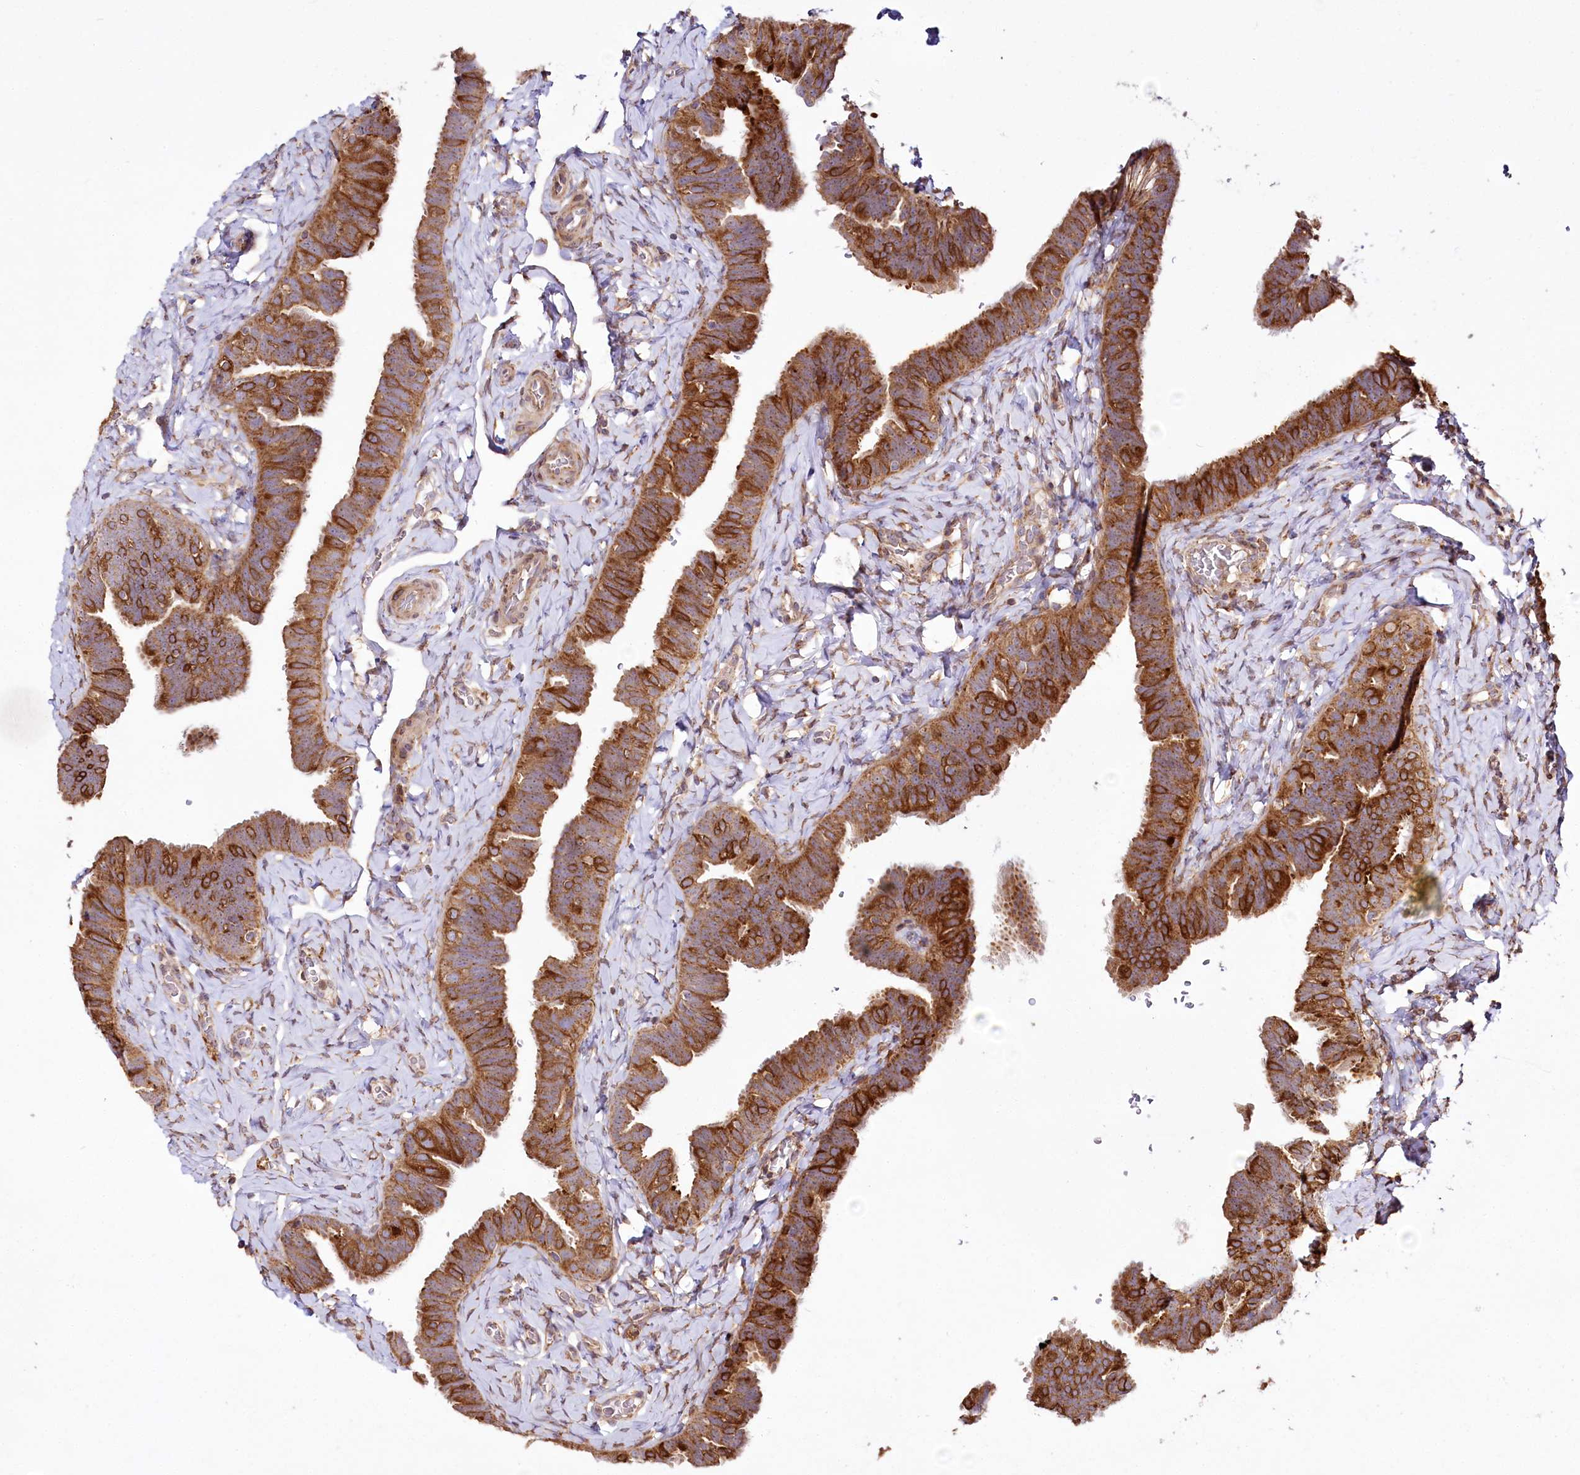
{"staining": {"intensity": "strong", "quantity": ">75%", "location": "cytoplasmic/membranous"}, "tissue": "fallopian tube", "cell_type": "Glandular cells", "image_type": "normal", "snomed": [{"axis": "morphology", "description": "Normal tissue, NOS"}, {"axis": "topography", "description": "Fallopian tube"}], "caption": "Unremarkable fallopian tube was stained to show a protein in brown. There is high levels of strong cytoplasmic/membranous staining in about >75% of glandular cells. (brown staining indicates protein expression, while blue staining denotes nuclei).", "gene": "RAB7A", "patient": {"sex": "female", "age": 39}}